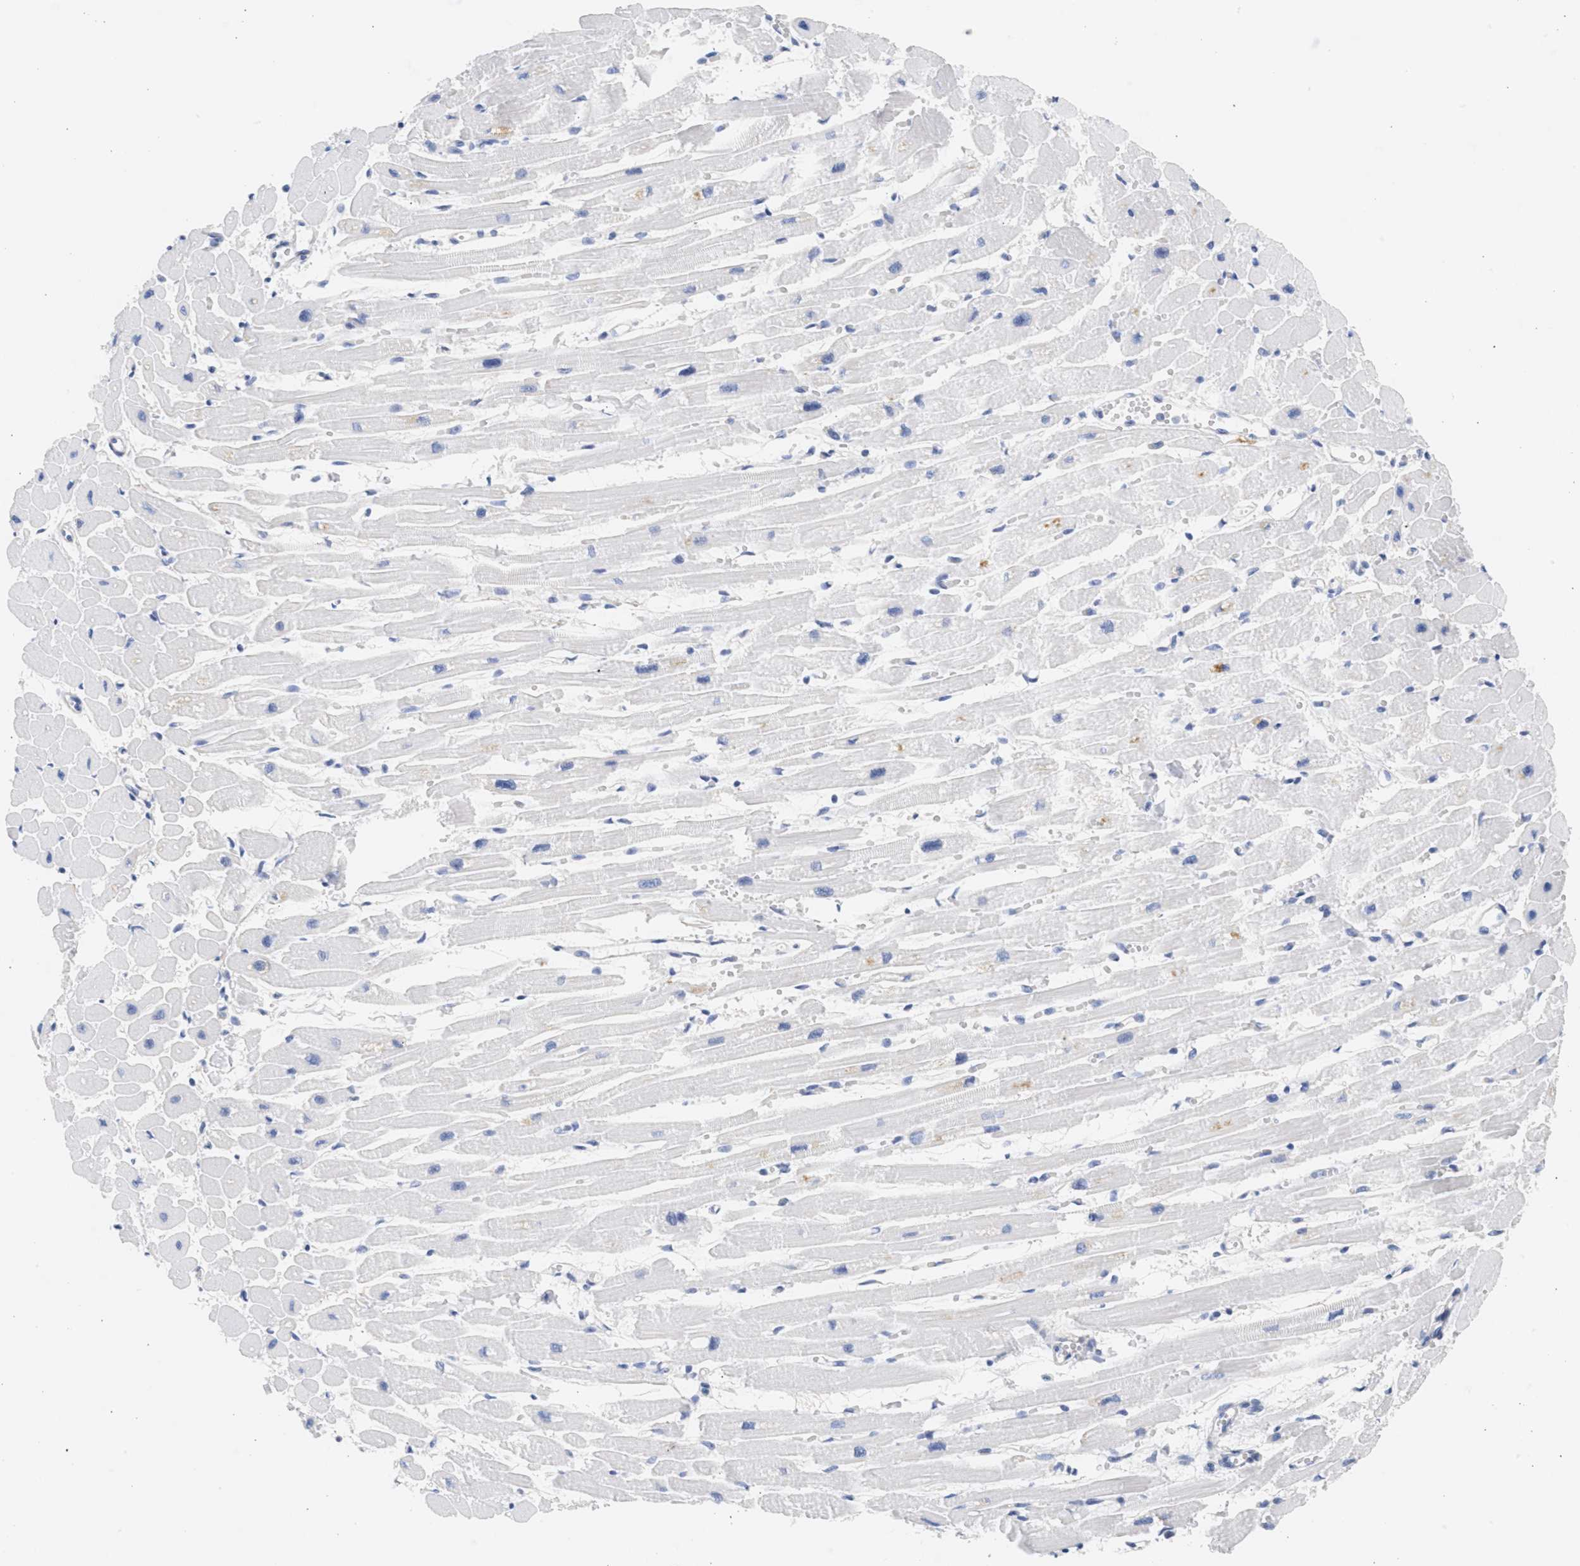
{"staining": {"intensity": "negative", "quantity": "none", "location": "none"}, "tissue": "heart muscle", "cell_type": "Cardiomyocytes", "image_type": "normal", "snomed": [{"axis": "morphology", "description": "Normal tissue, NOS"}, {"axis": "topography", "description": "Heart"}], "caption": "Immunohistochemistry of normal human heart muscle shows no expression in cardiomyocytes.", "gene": "SPATA3", "patient": {"sex": "female", "age": 54}}